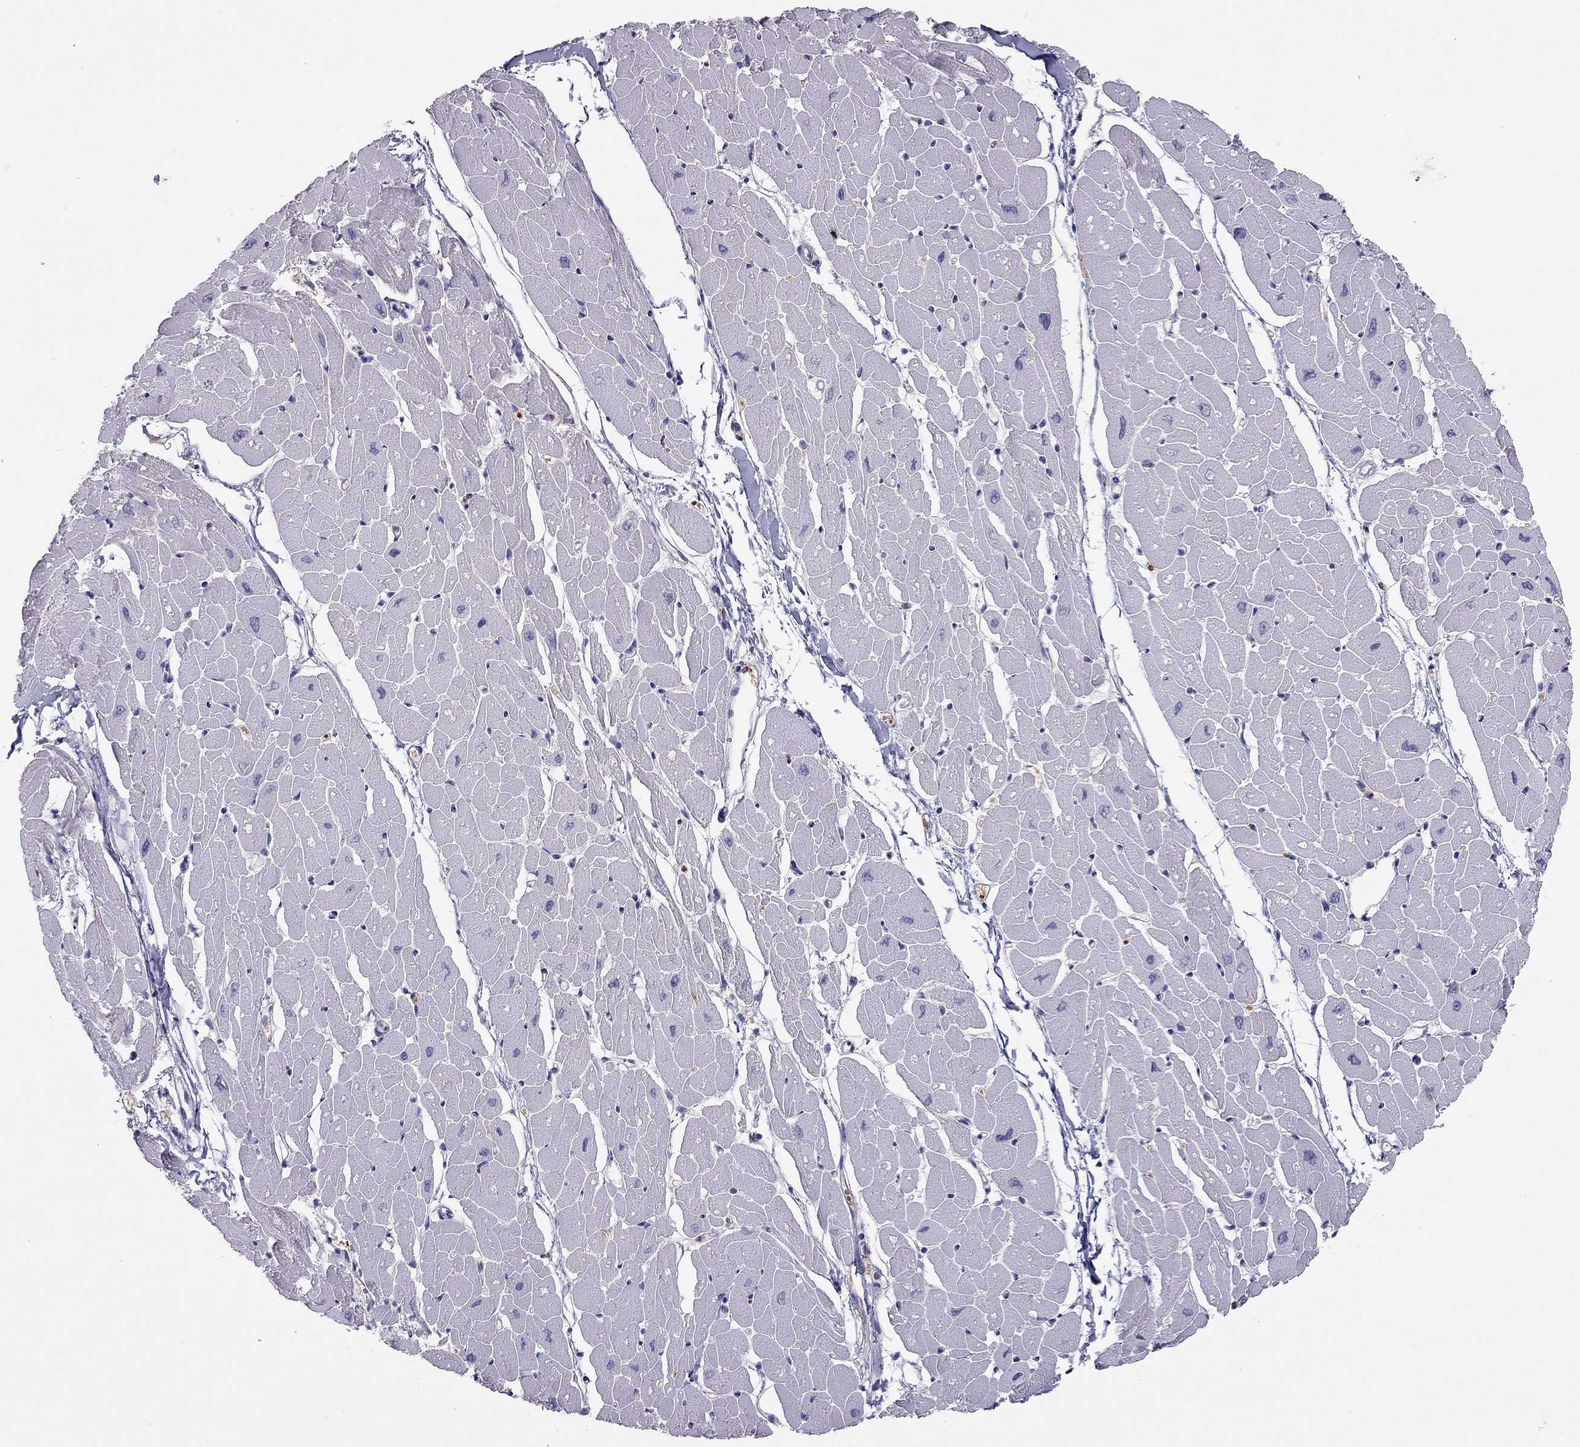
{"staining": {"intensity": "negative", "quantity": "none", "location": "none"}, "tissue": "heart muscle", "cell_type": "Cardiomyocytes", "image_type": "normal", "snomed": [{"axis": "morphology", "description": "Normal tissue, NOS"}, {"axis": "topography", "description": "Heart"}], "caption": "Cardiomyocytes show no significant expression in unremarkable heart muscle.", "gene": "RHCE", "patient": {"sex": "male", "age": 57}}